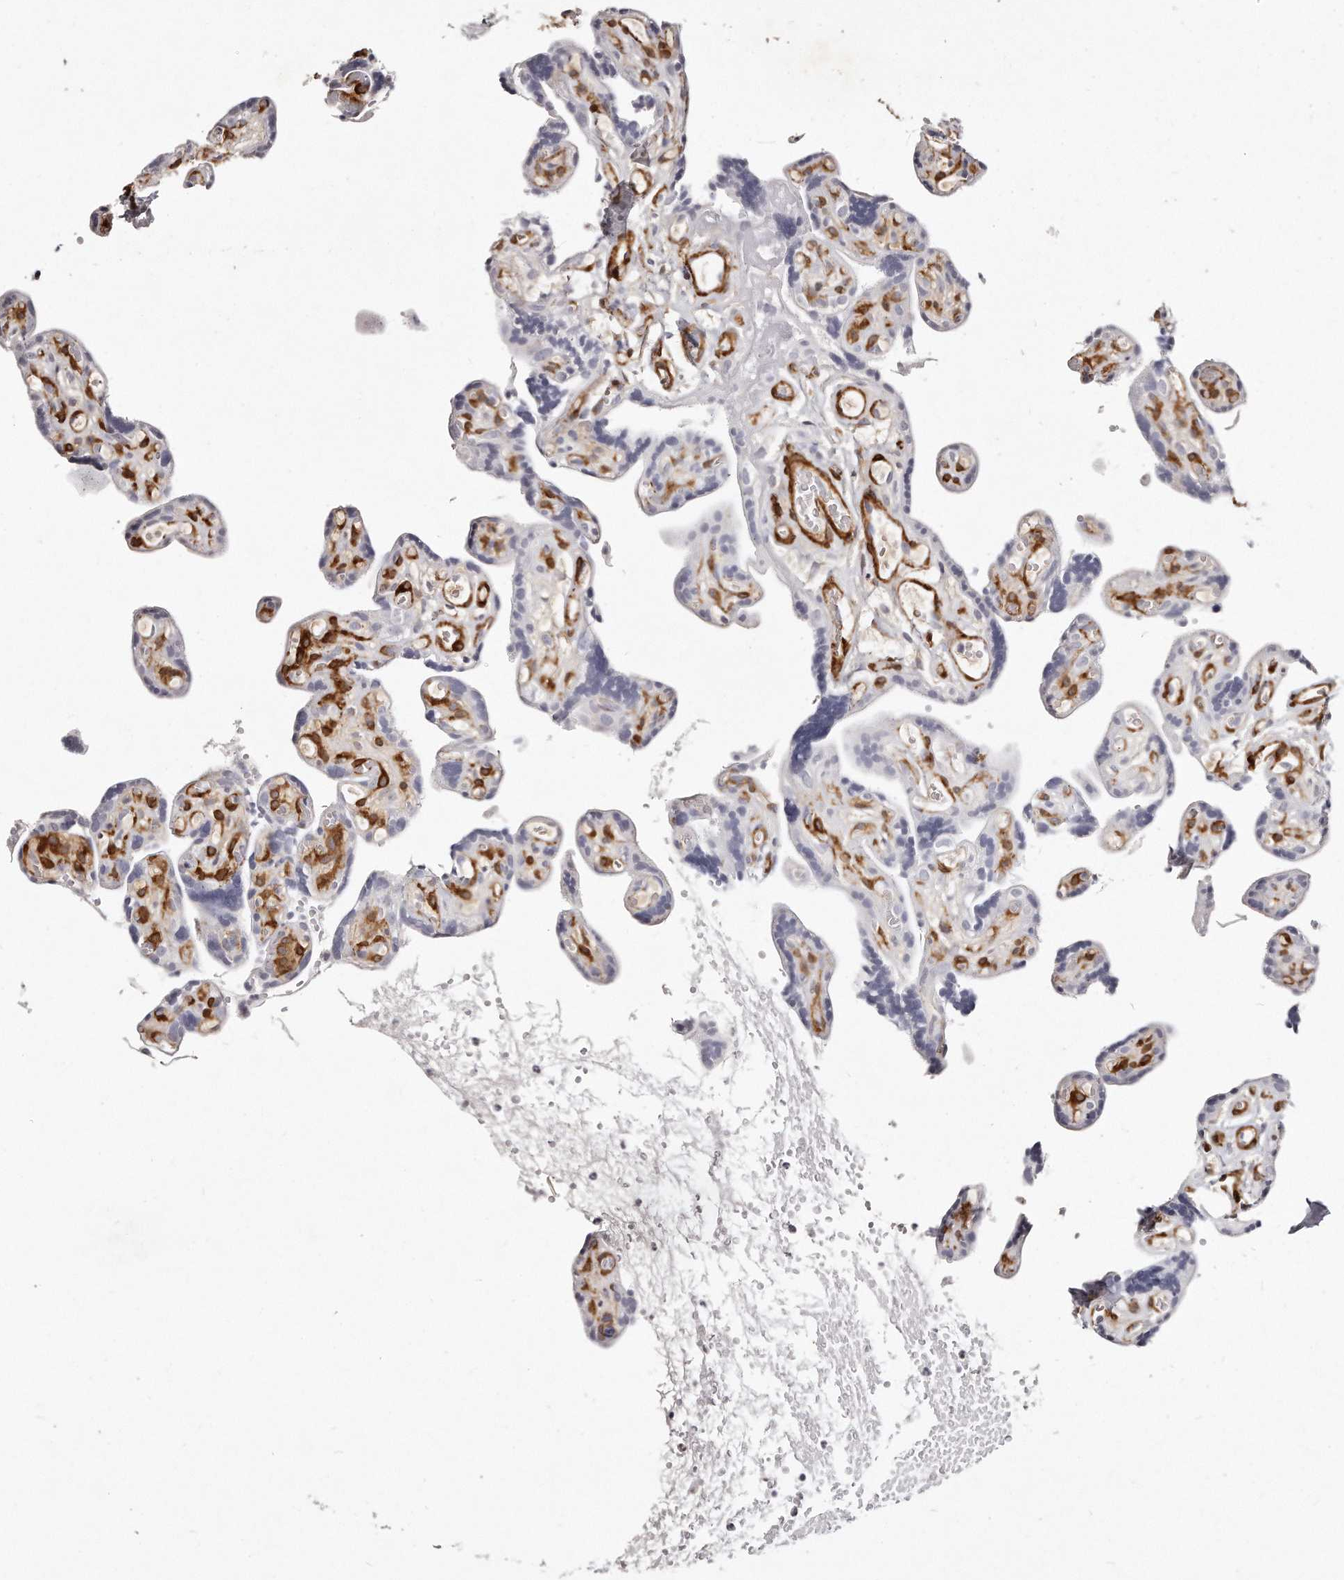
{"staining": {"intensity": "strong", "quantity": ">75%", "location": "cytoplasmic/membranous"}, "tissue": "placenta", "cell_type": "Decidual cells", "image_type": "normal", "snomed": [{"axis": "morphology", "description": "Normal tissue, NOS"}, {"axis": "topography", "description": "Placenta"}], "caption": "A histopathology image showing strong cytoplasmic/membranous positivity in approximately >75% of decidual cells in normal placenta, as visualized by brown immunohistochemical staining.", "gene": "LMOD1", "patient": {"sex": "female", "age": 30}}